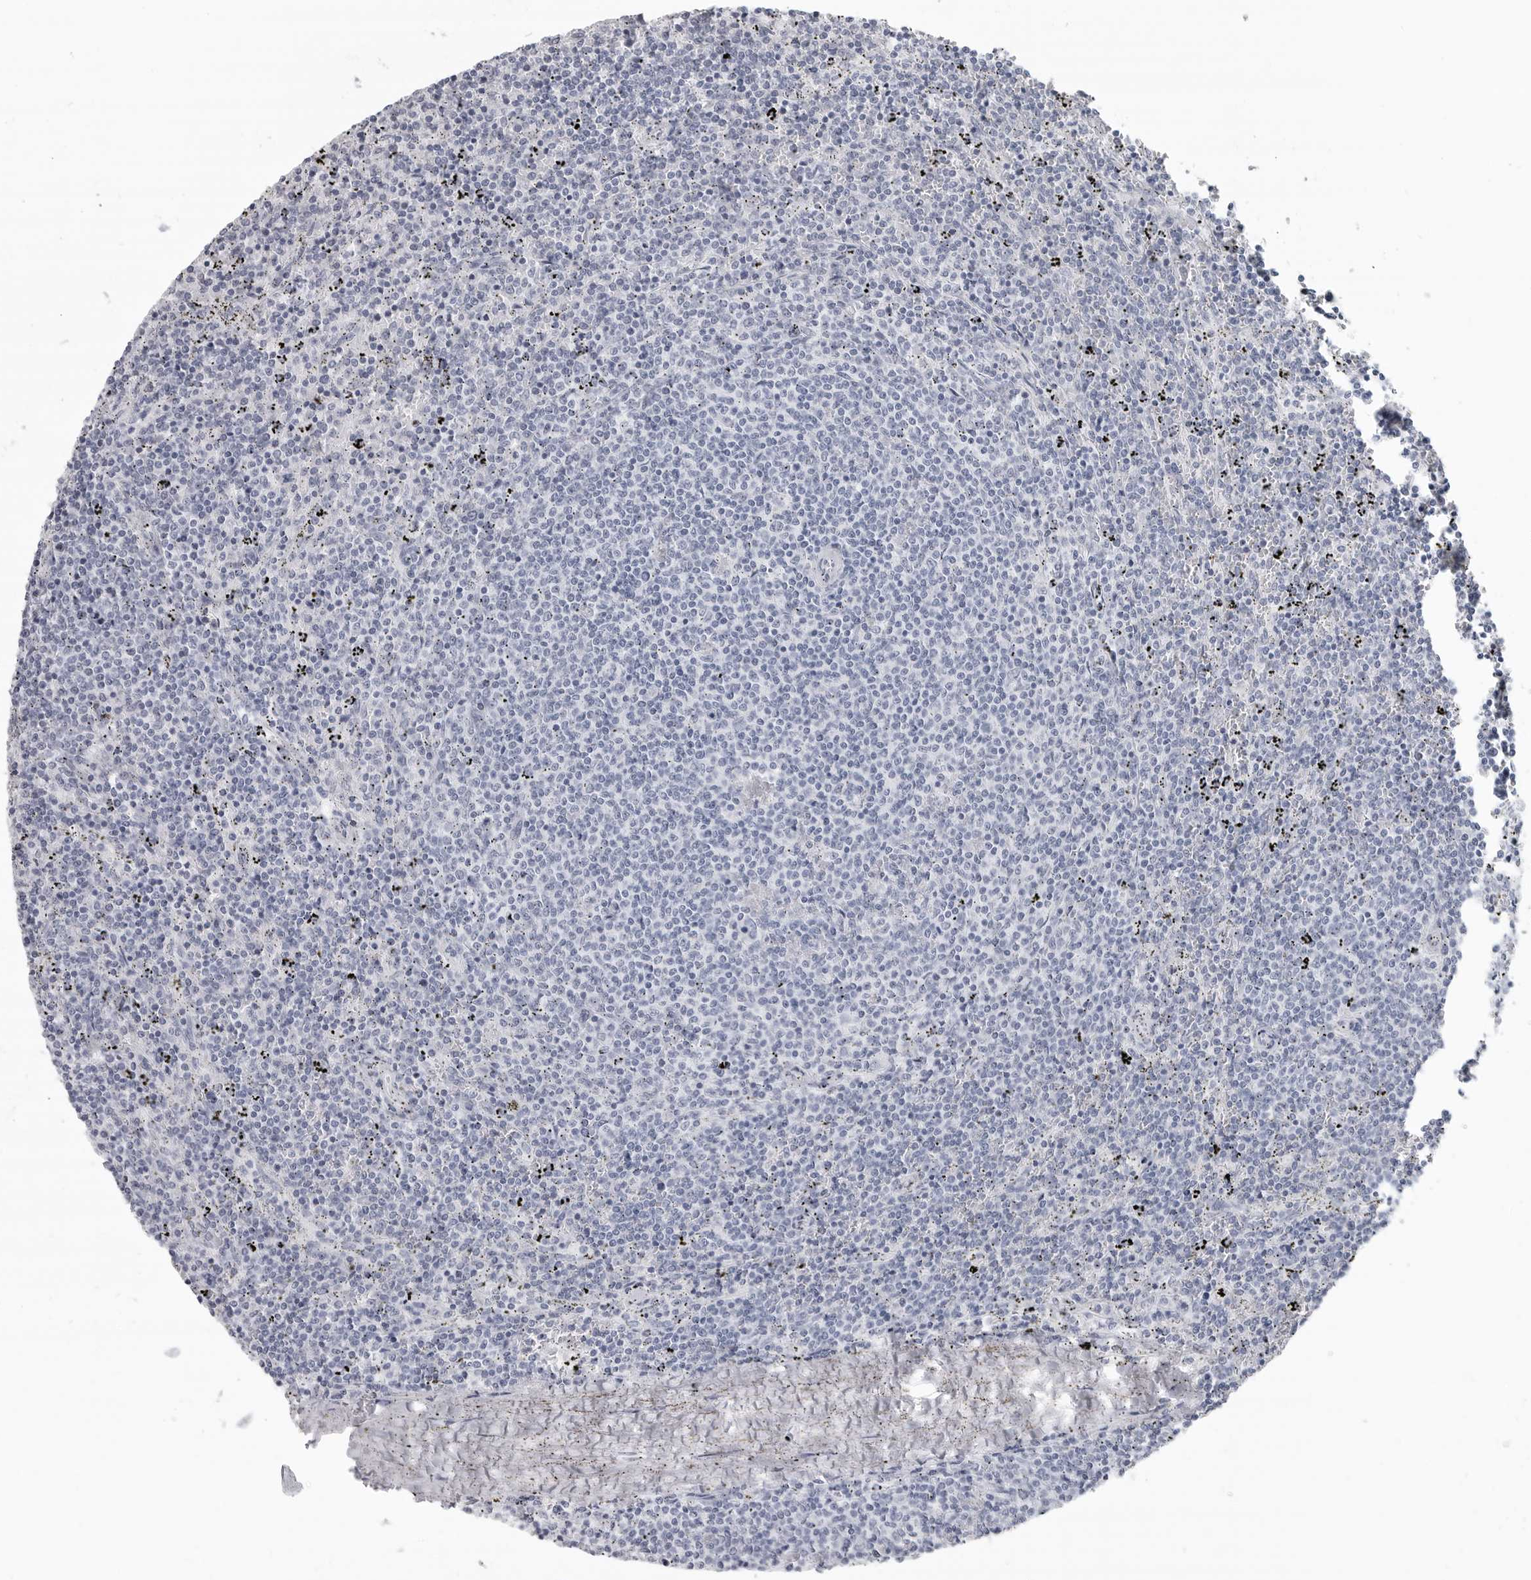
{"staining": {"intensity": "negative", "quantity": "none", "location": "none"}, "tissue": "lymphoma", "cell_type": "Tumor cells", "image_type": "cancer", "snomed": [{"axis": "morphology", "description": "Malignant lymphoma, non-Hodgkin's type, Low grade"}, {"axis": "topography", "description": "Spleen"}], "caption": "Tumor cells are negative for protein expression in human lymphoma.", "gene": "LY6D", "patient": {"sex": "female", "age": 50}}